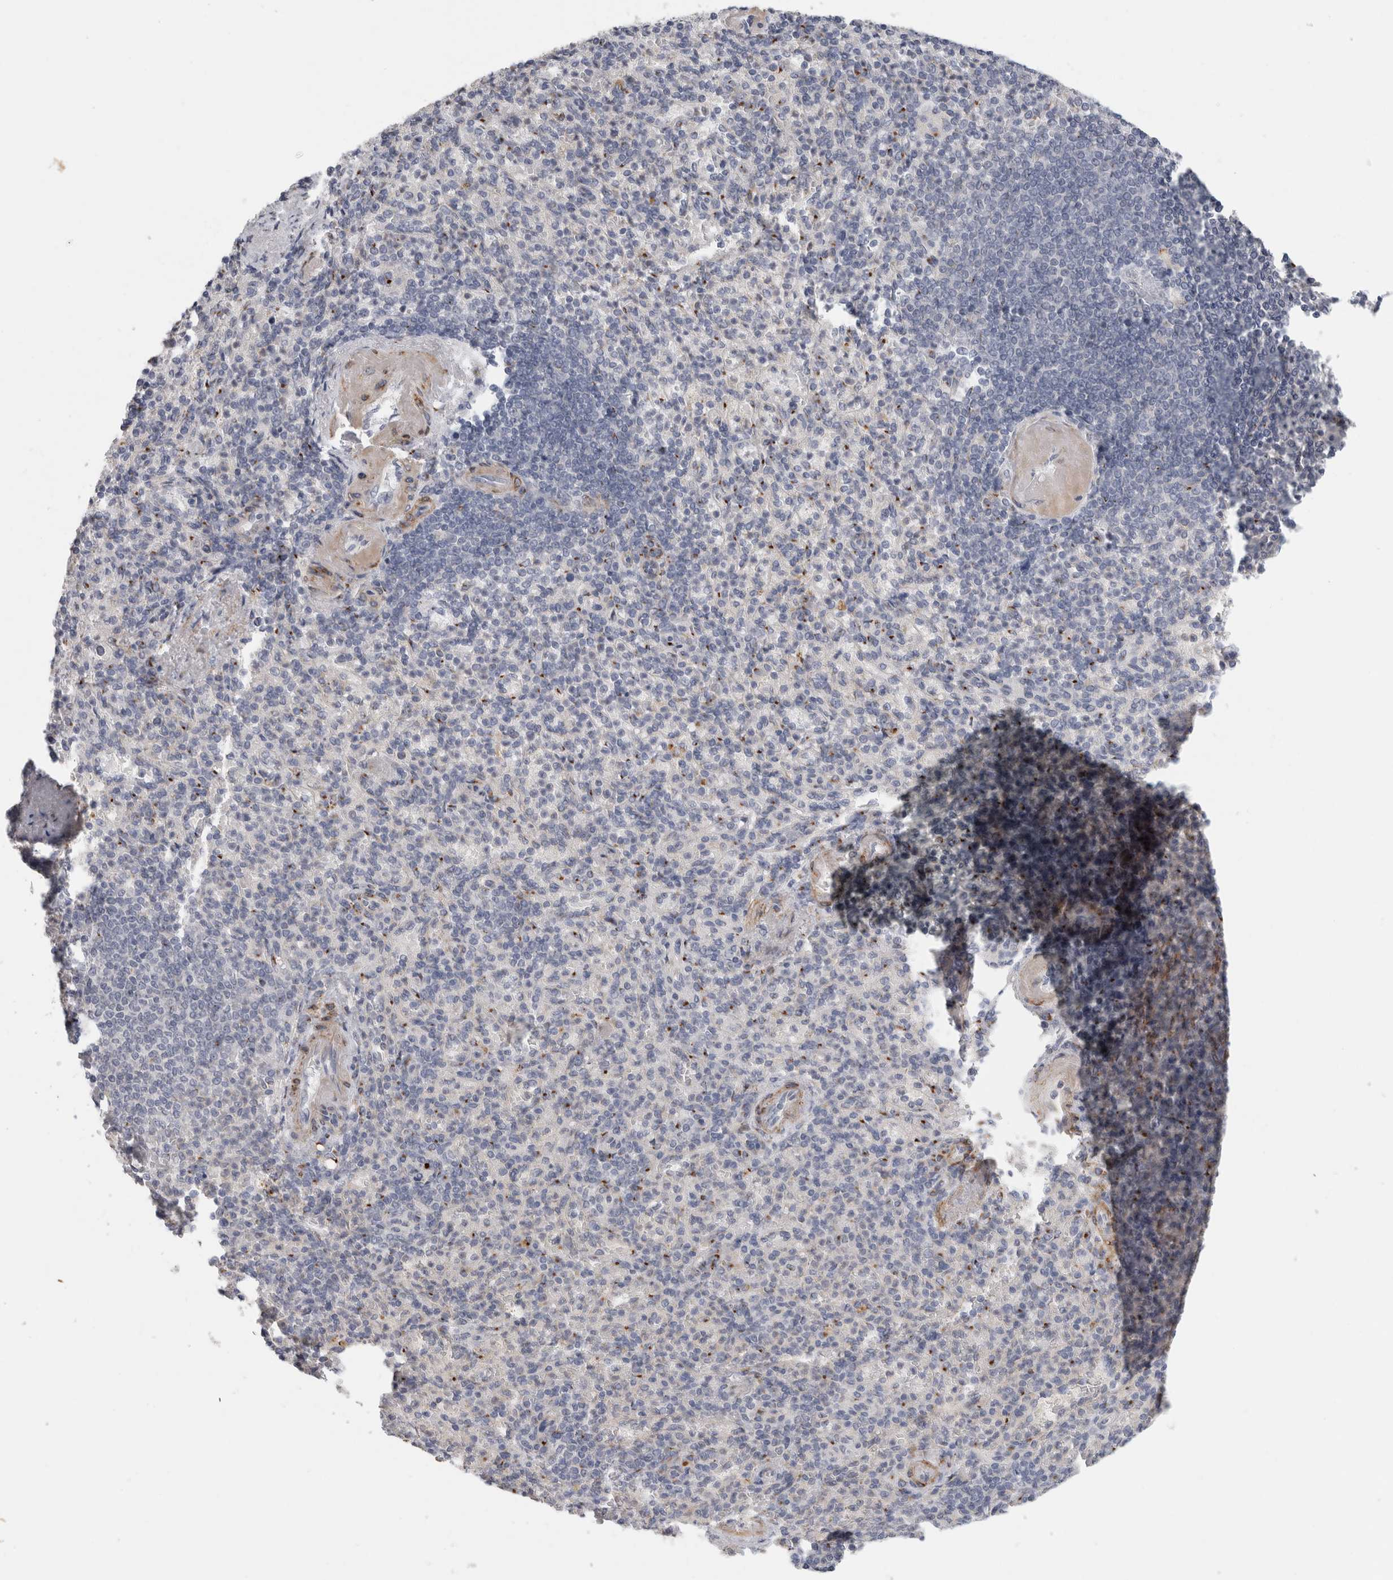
{"staining": {"intensity": "moderate", "quantity": "<25%", "location": "cytoplasmic/membranous"}, "tissue": "spleen", "cell_type": "Cells in red pulp", "image_type": "normal", "snomed": [{"axis": "morphology", "description": "Normal tissue, NOS"}, {"axis": "topography", "description": "Spleen"}], "caption": "Protein expression analysis of normal spleen shows moderate cytoplasmic/membranous expression in approximately <25% of cells in red pulp.", "gene": "MGAT1", "patient": {"sex": "female", "age": 74}}